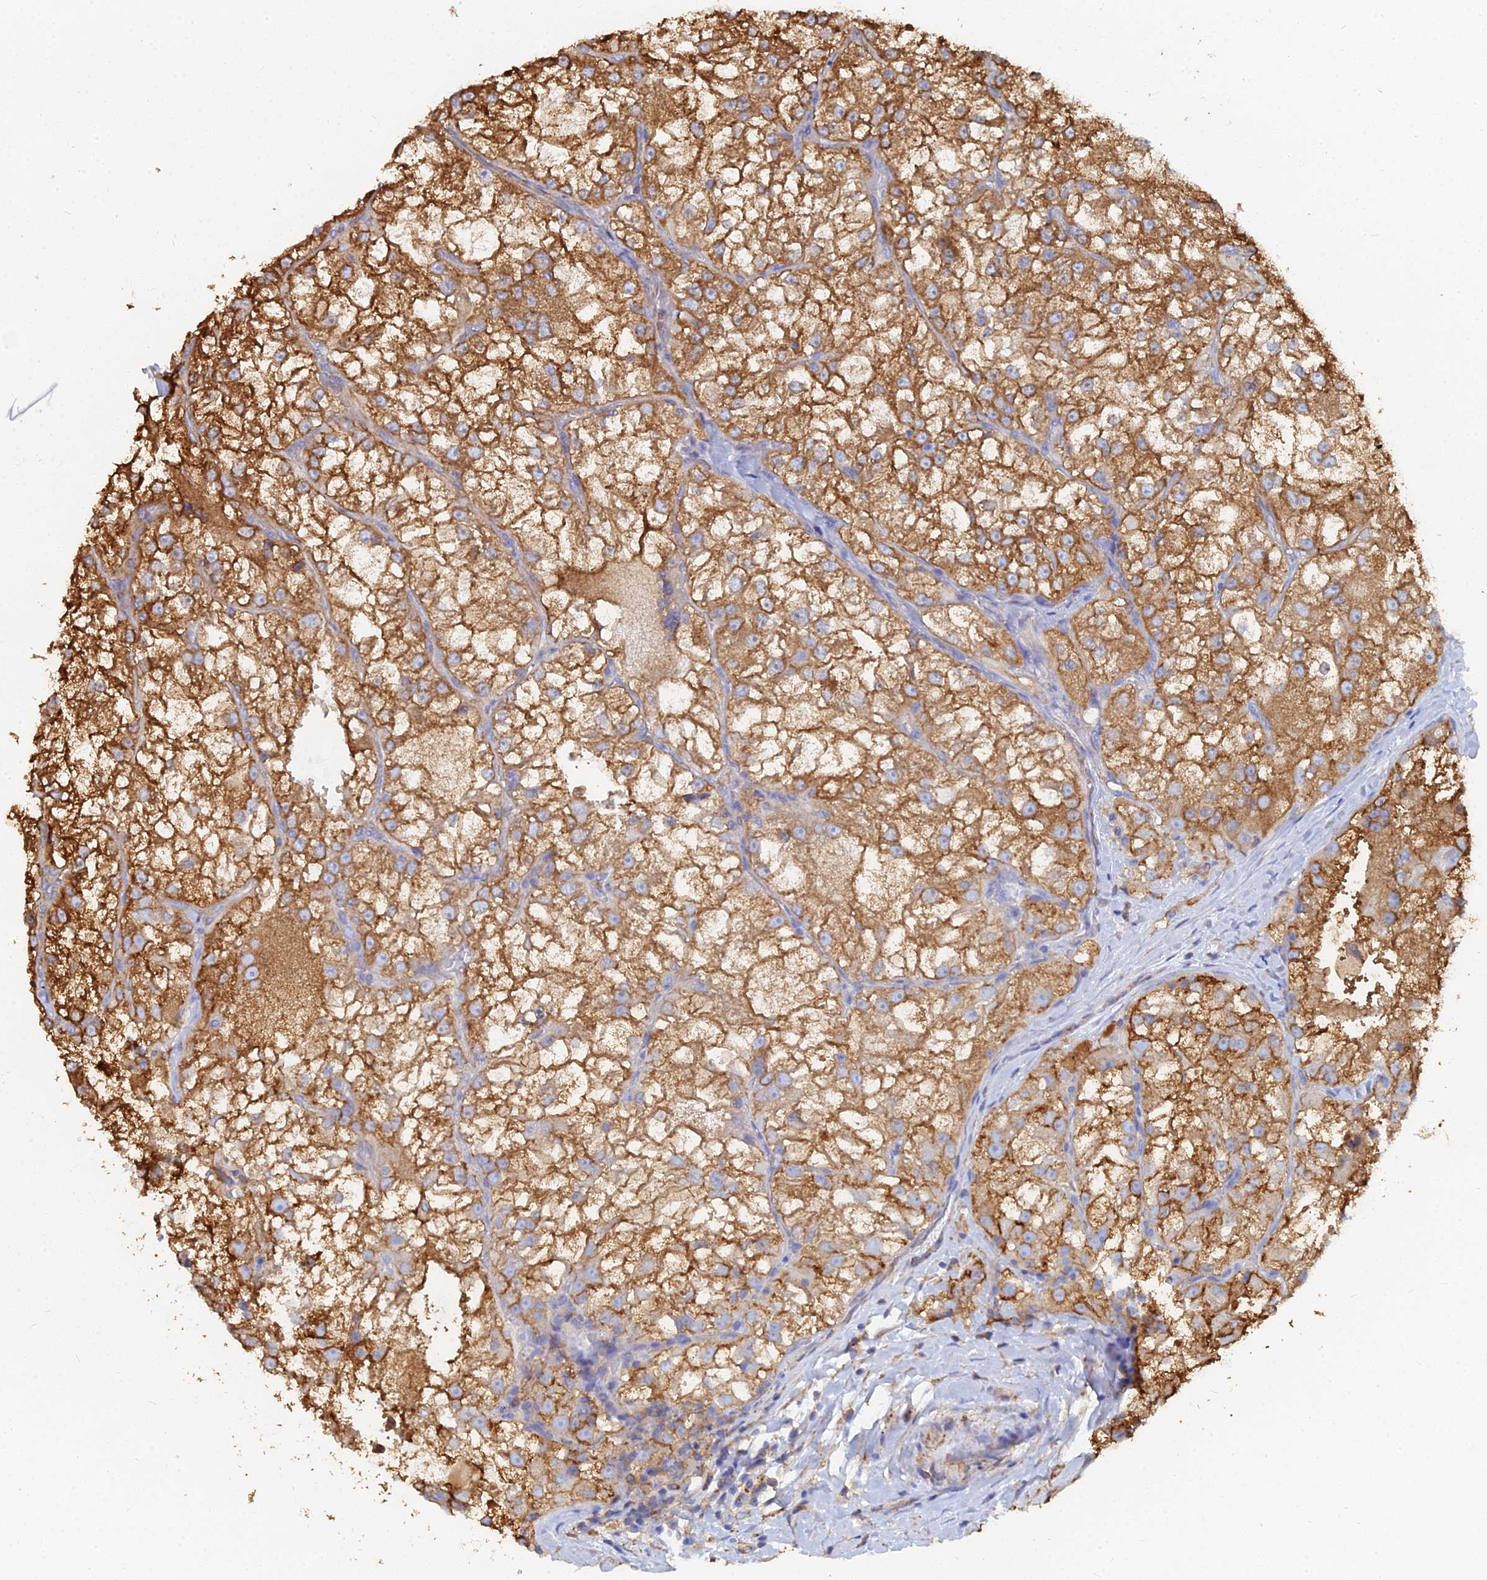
{"staining": {"intensity": "strong", "quantity": ">75%", "location": "cytoplasmic/membranous"}, "tissue": "renal cancer", "cell_type": "Tumor cells", "image_type": "cancer", "snomed": [{"axis": "morphology", "description": "Adenocarcinoma, NOS"}, {"axis": "topography", "description": "Kidney"}], "caption": "IHC photomicrograph of neoplastic tissue: renal cancer stained using immunohistochemistry (IHC) demonstrates high levels of strong protein expression localized specifically in the cytoplasmic/membranous of tumor cells, appearing as a cytoplasmic/membranous brown color.", "gene": "GPR42", "patient": {"sex": "female", "age": 72}}